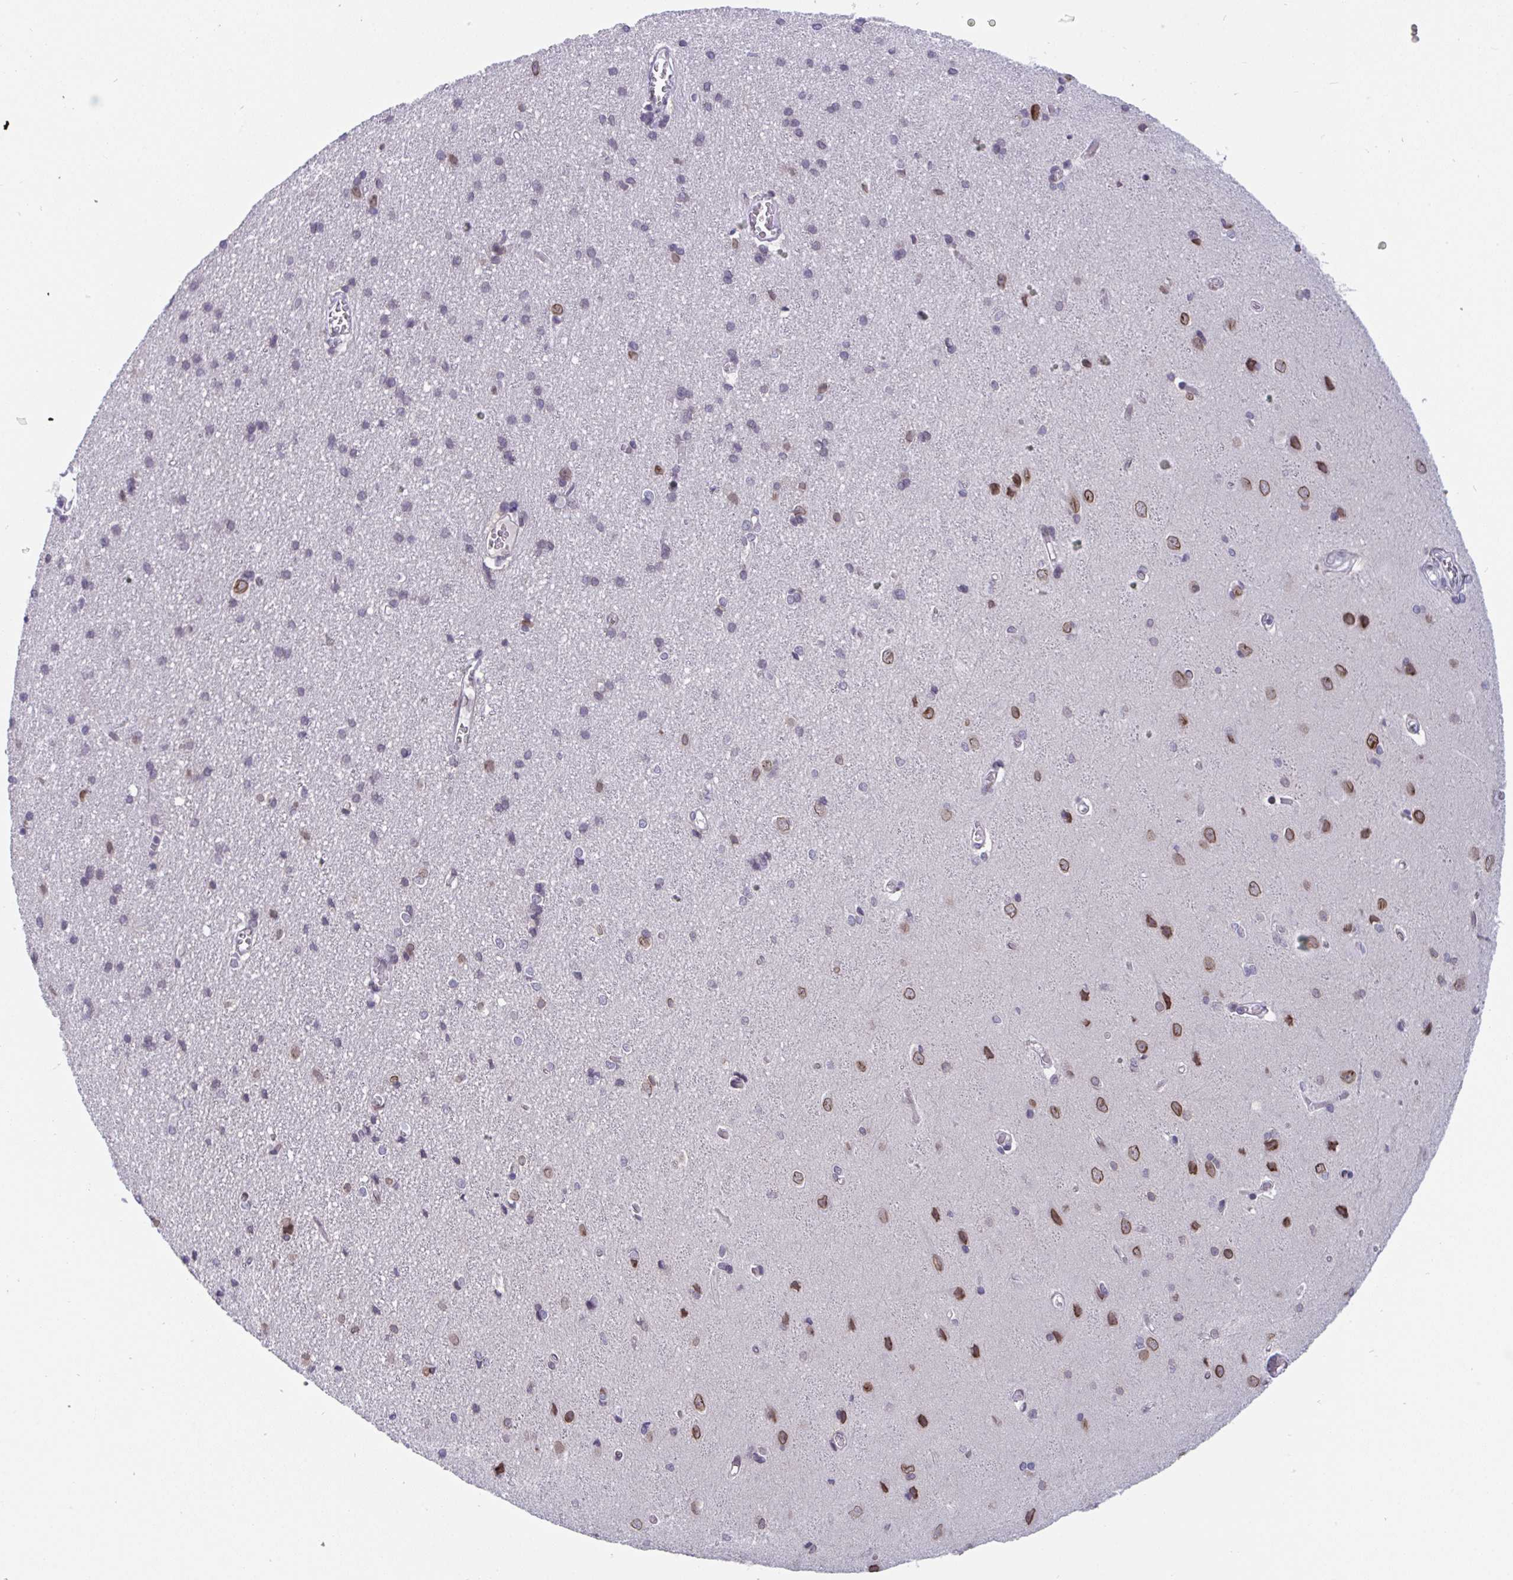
{"staining": {"intensity": "negative", "quantity": "none", "location": "none"}, "tissue": "cerebral cortex", "cell_type": "Endothelial cells", "image_type": "normal", "snomed": [{"axis": "morphology", "description": "Normal tissue, NOS"}, {"axis": "topography", "description": "Cerebral cortex"}], "caption": "This is an immunohistochemistry (IHC) photomicrograph of benign cerebral cortex. There is no positivity in endothelial cells.", "gene": "BMAL2", "patient": {"sex": "male", "age": 37}}